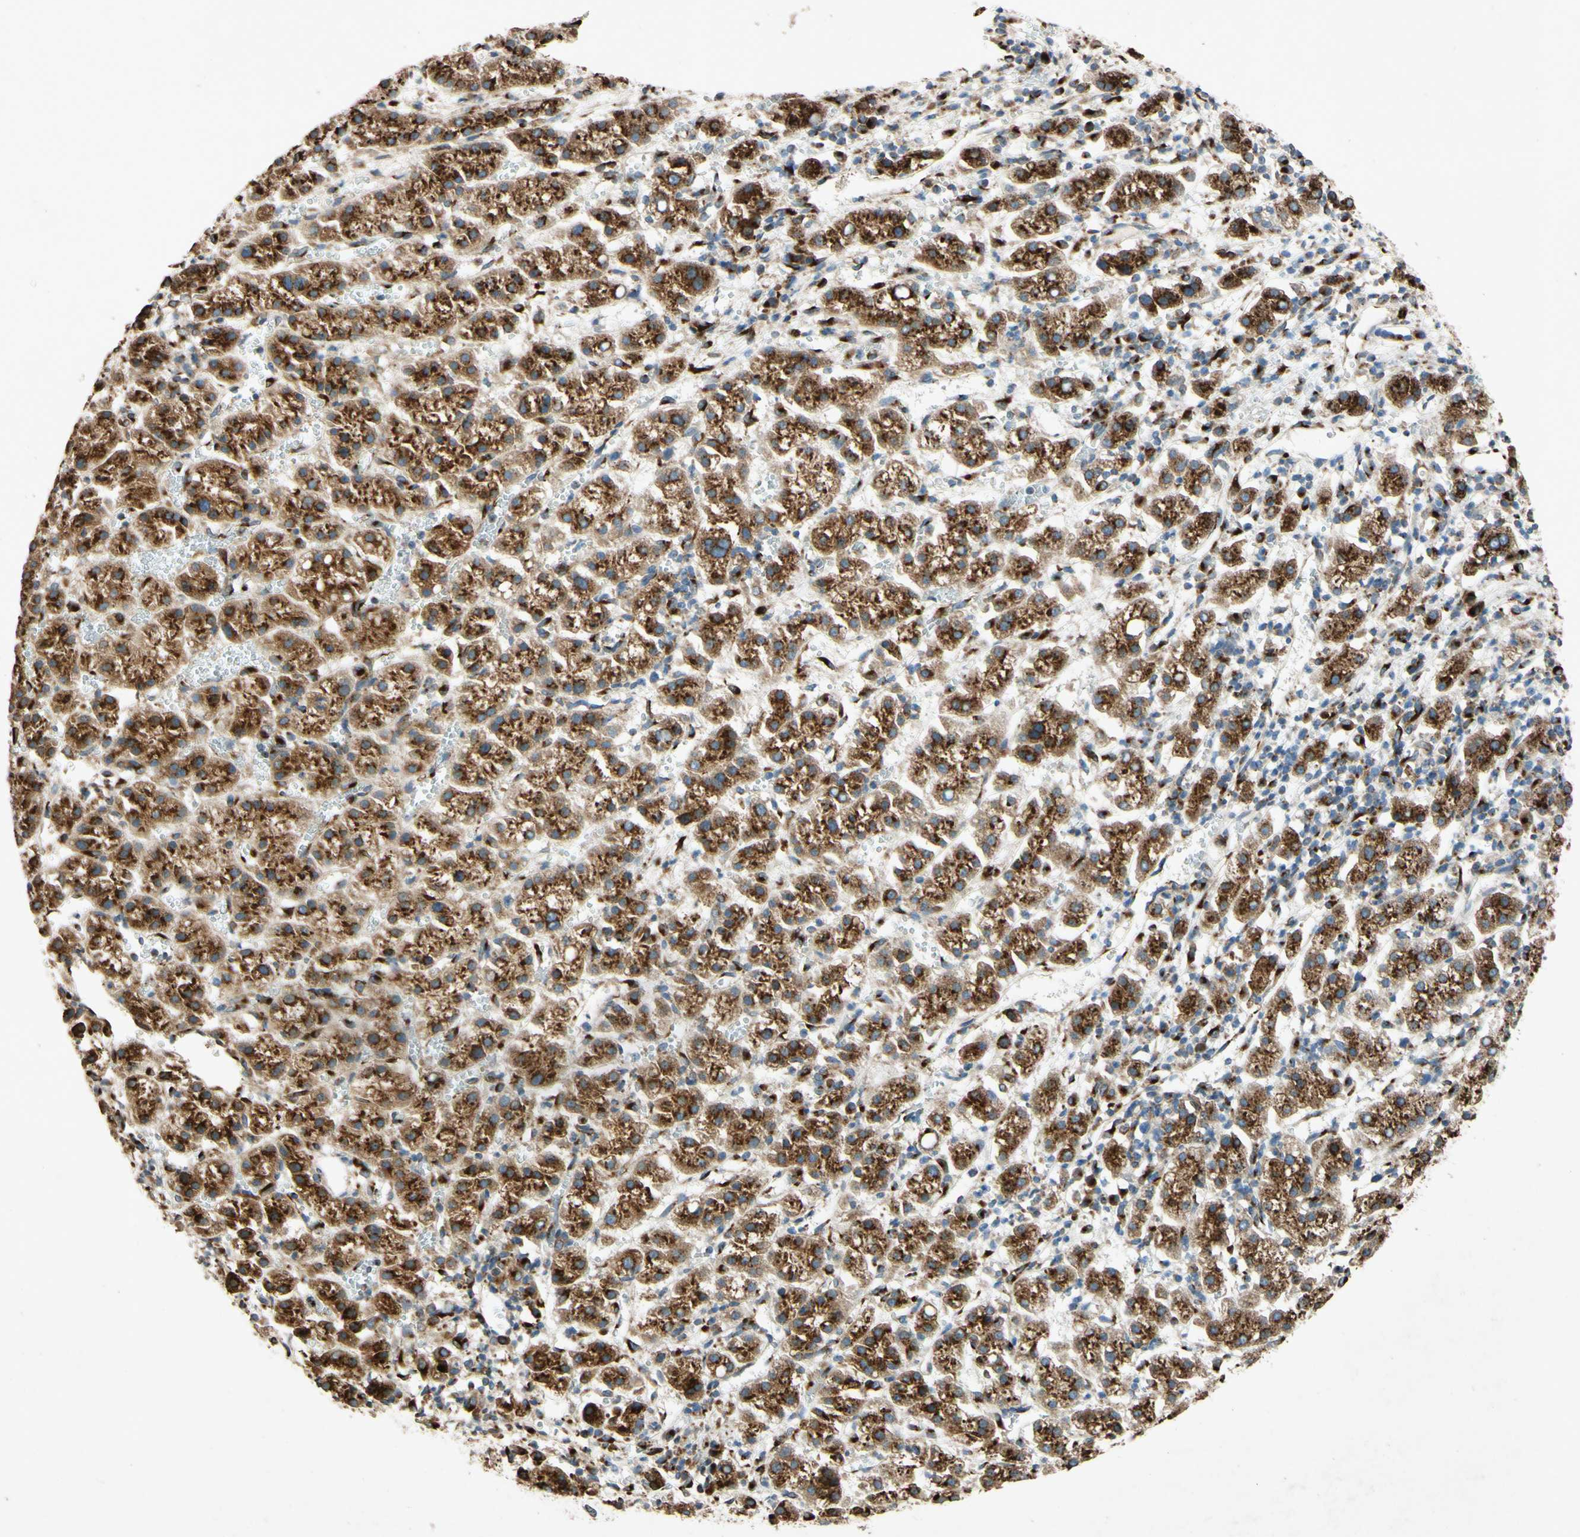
{"staining": {"intensity": "strong", "quantity": ">75%", "location": "cytoplasmic/membranous"}, "tissue": "liver cancer", "cell_type": "Tumor cells", "image_type": "cancer", "snomed": [{"axis": "morphology", "description": "Carcinoma, Hepatocellular, NOS"}, {"axis": "topography", "description": "Liver"}], "caption": "Immunohistochemical staining of liver hepatocellular carcinoma shows high levels of strong cytoplasmic/membranous protein expression in approximately >75% of tumor cells.", "gene": "PTPRU", "patient": {"sex": "female", "age": 58}}